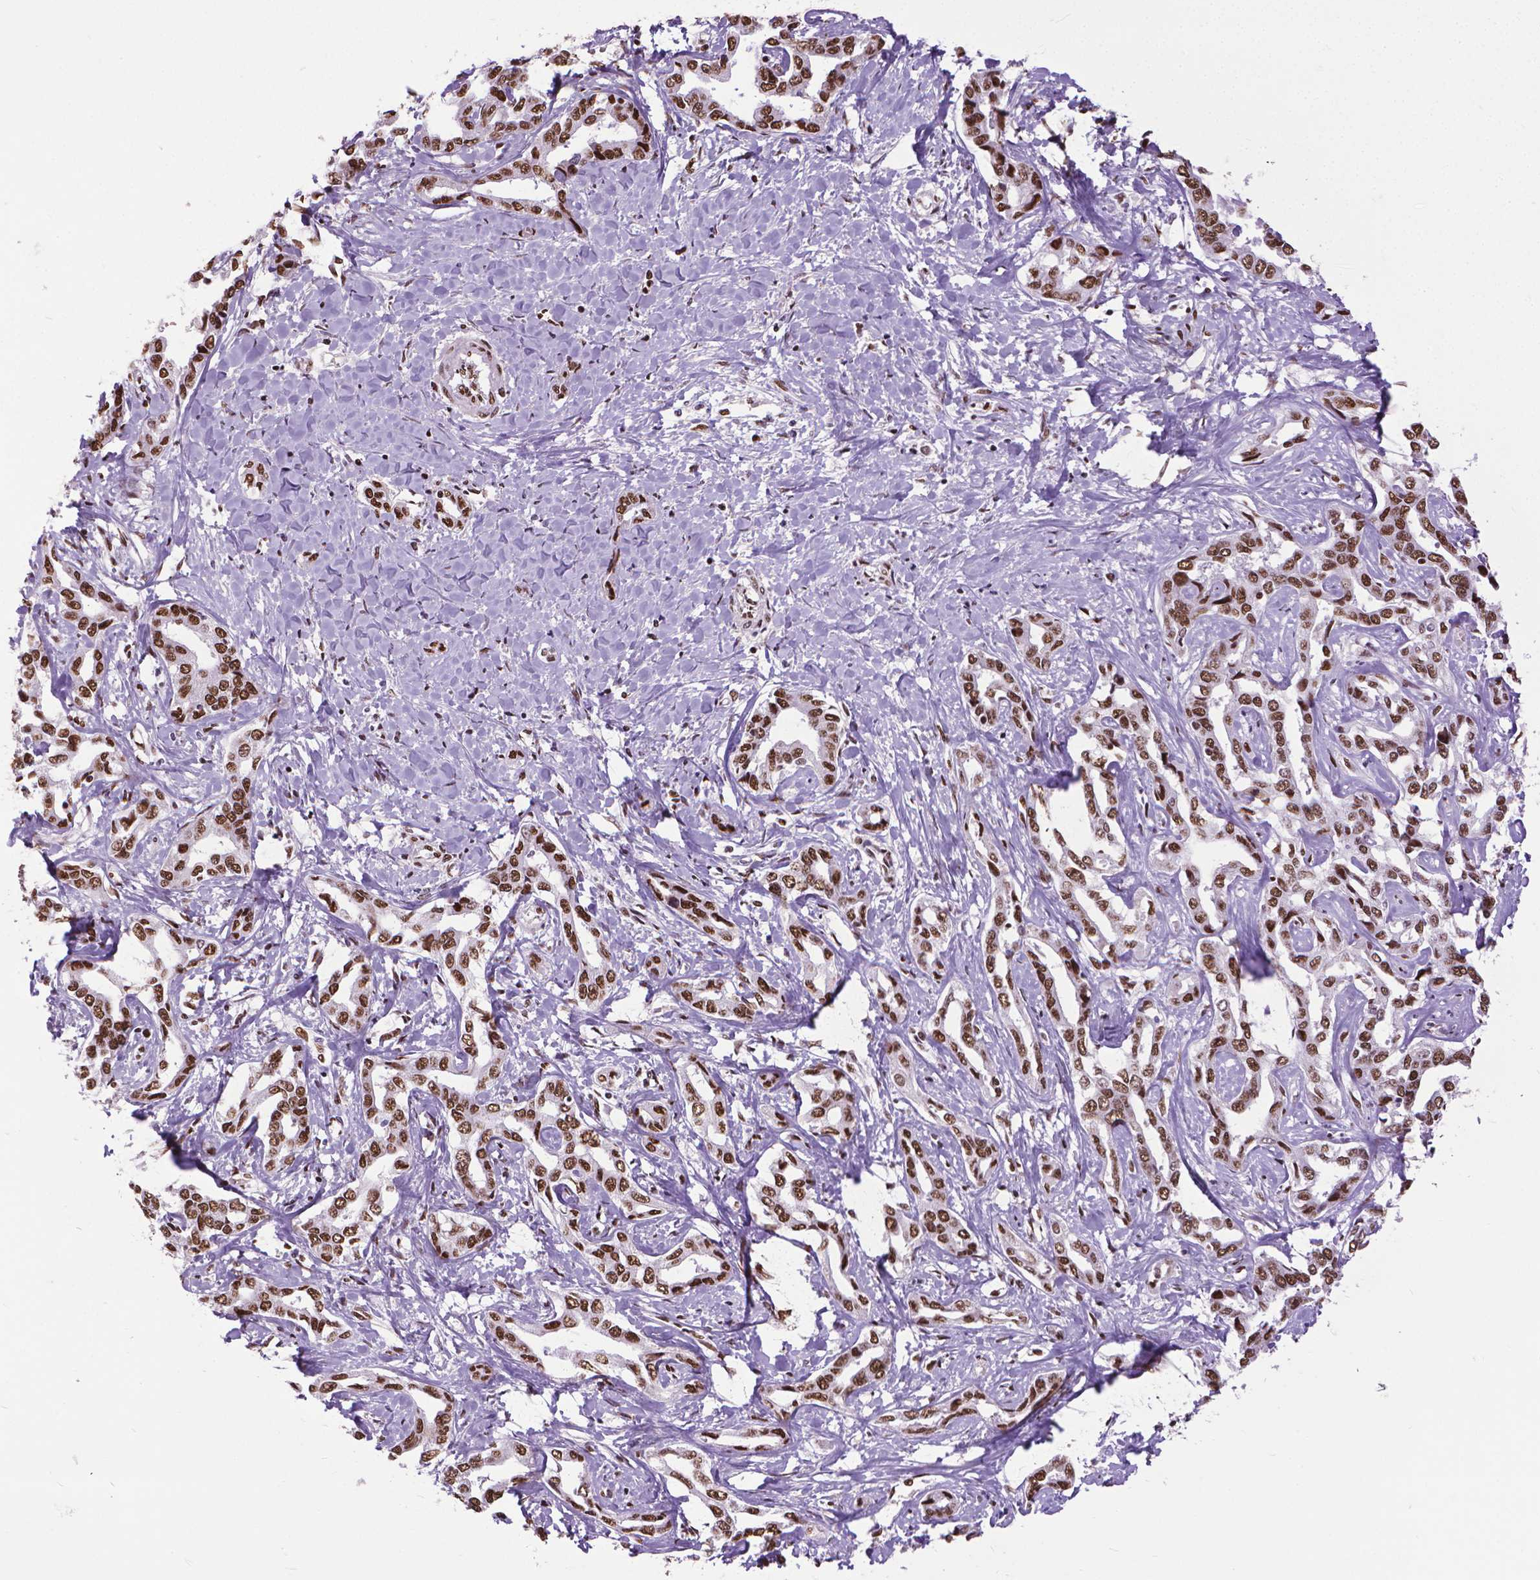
{"staining": {"intensity": "moderate", "quantity": ">75%", "location": "nuclear"}, "tissue": "liver cancer", "cell_type": "Tumor cells", "image_type": "cancer", "snomed": [{"axis": "morphology", "description": "Cholangiocarcinoma"}, {"axis": "topography", "description": "Liver"}], "caption": "Immunohistochemistry (IHC) staining of cholangiocarcinoma (liver), which displays medium levels of moderate nuclear expression in approximately >75% of tumor cells indicating moderate nuclear protein expression. The staining was performed using DAB (3,3'-diaminobenzidine) (brown) for protein detection and nuclei were counterstained in hematoxylin (blue).", "gene": "AKAP8", "patient": {"sex": "male", "age": 59}}